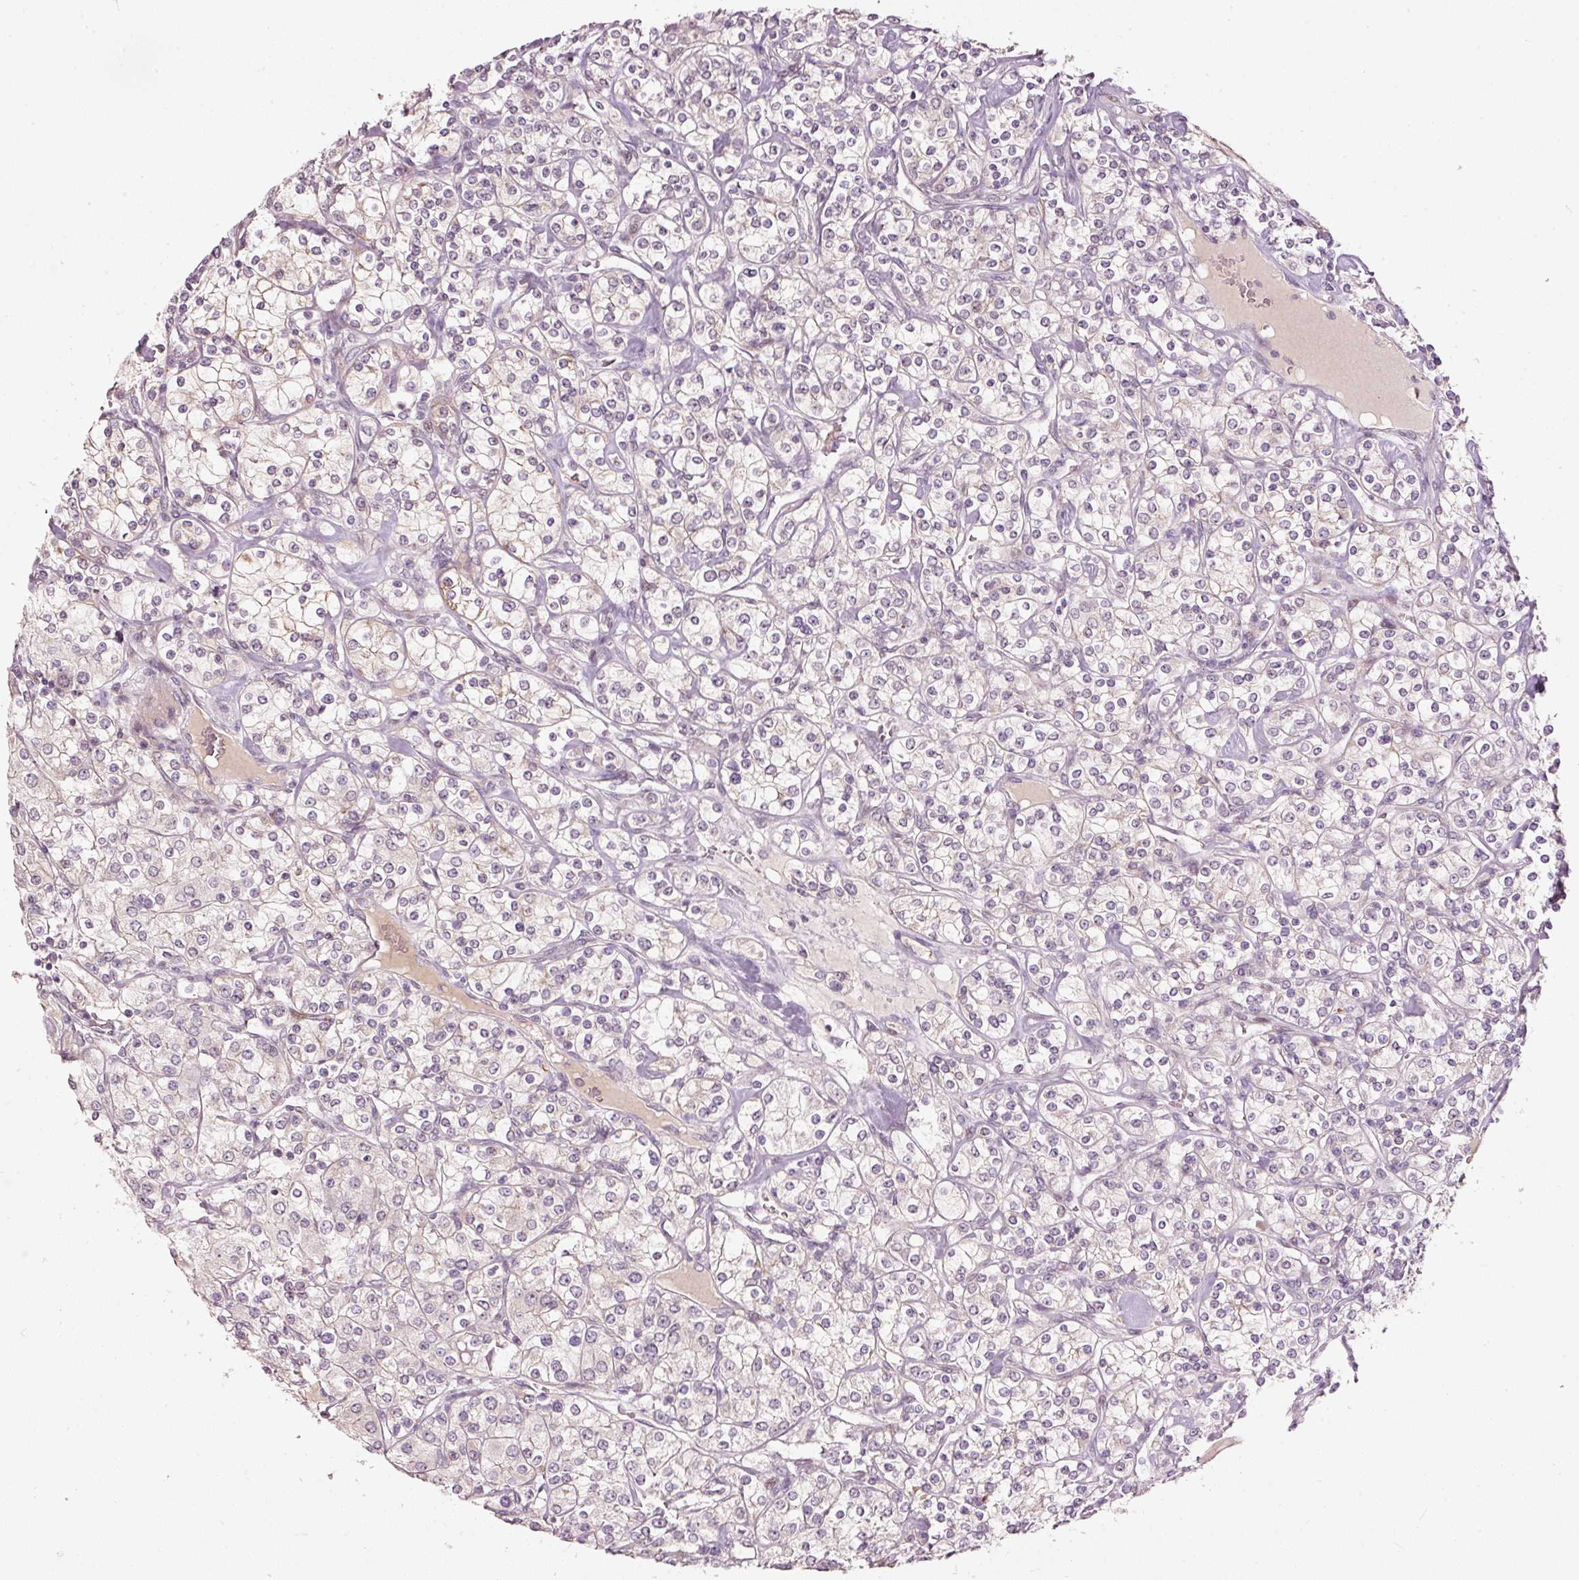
{"staining": {"intensity": "negative", "quantity": "none", "location": "none"}, "tissue": "renal cancer", "cell_type": "Tumor cells", "image_type": "cancer", "snomed": [{"axis": "morphology", "description": "Adenocarcinoma, NOS"}, {"axis": "topography", "description": "Kidney"}], "caption": "Tumor cells are negative for protein expression in human adenocarcinoma (renal).", "gene": "TOB2", "patient": {"sex": "male", "age": 77}}